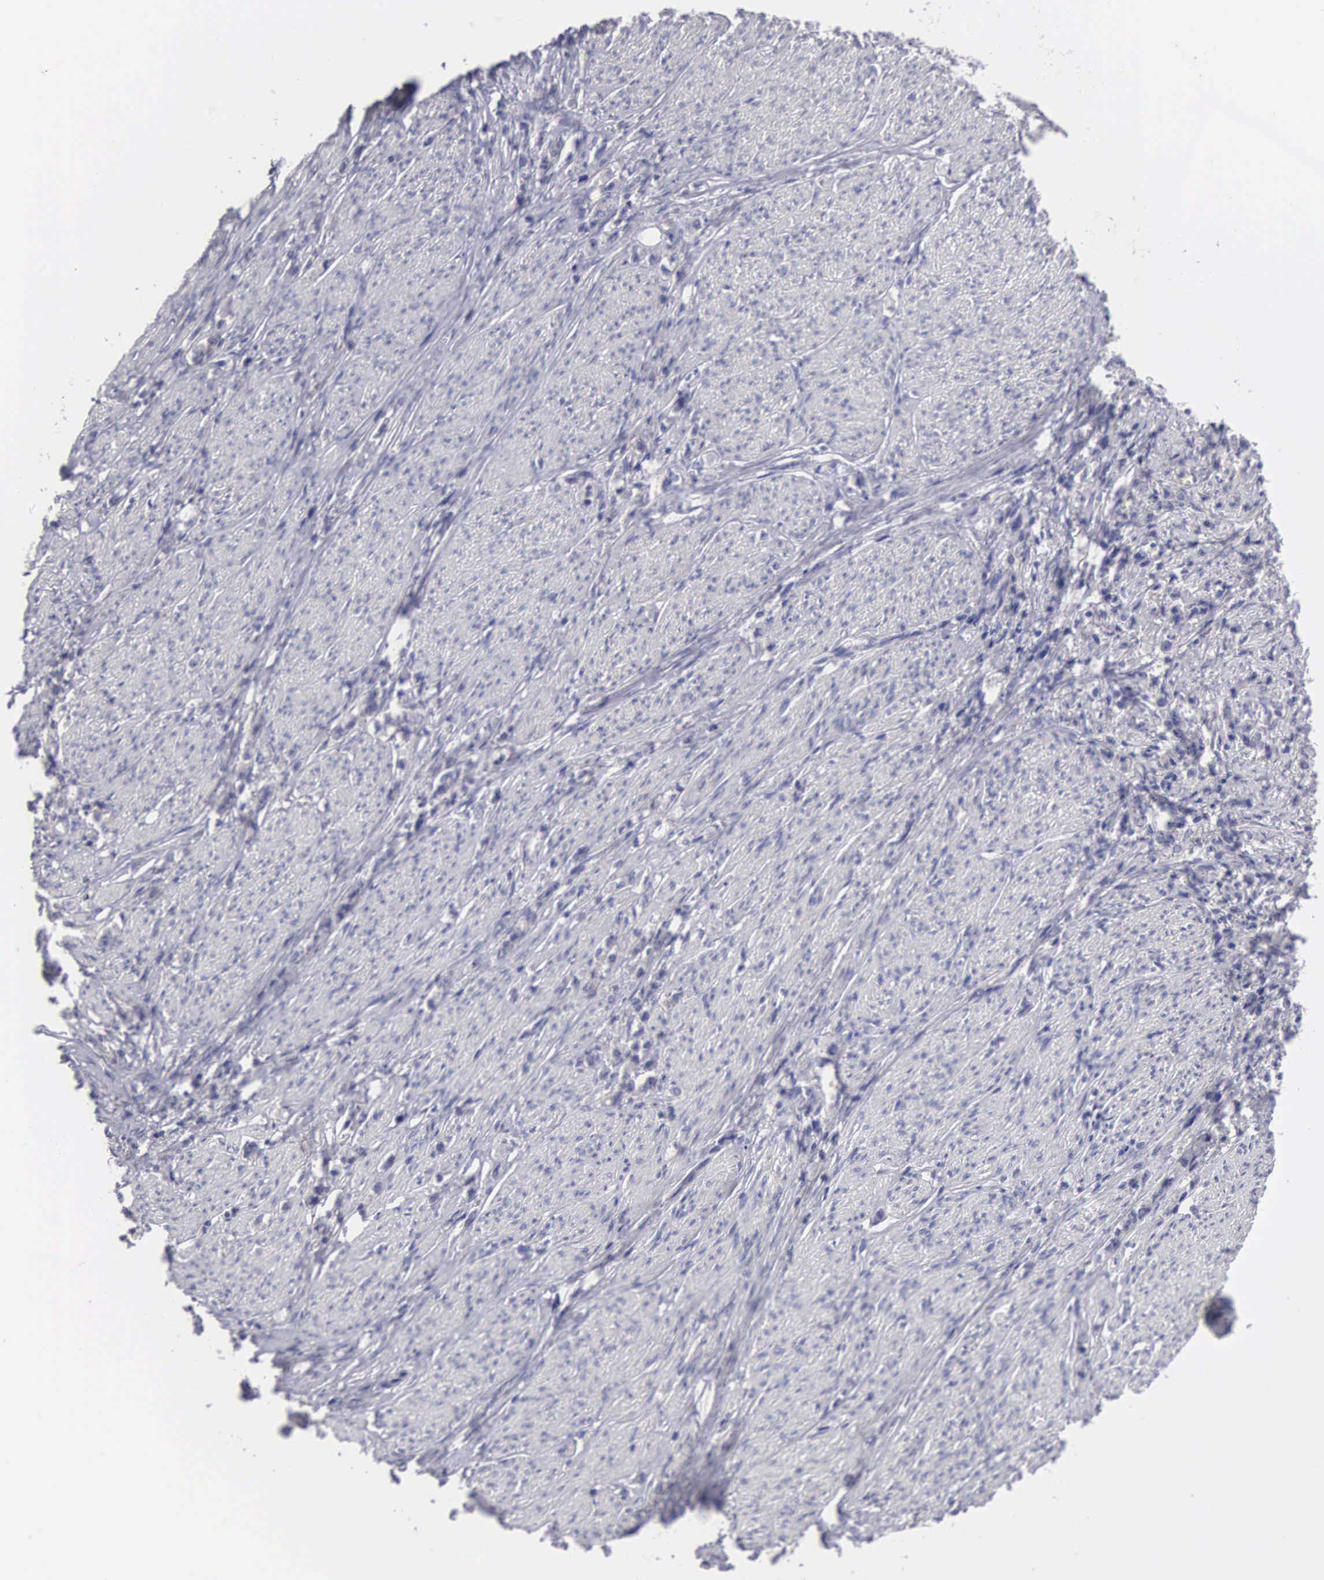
{"staining": {"intensity": "negative", "quantity": "none", "location": "none"}, "tissue": "stomach cancer", "cell_type": "Tumor cells", "image_type": "cancer", "snomed": [{"axis": "morphology", "description": "Adenocarcinoma, NOS"}, {"axis": "topography", "description": "Stomach"}], "caption": "The image demonstrates no significant positivity in tumor cells of stomach cancer (adenocarcinoma).", "gene": "SLITRK4", "patient": {"sex": "male", "age": 72}}